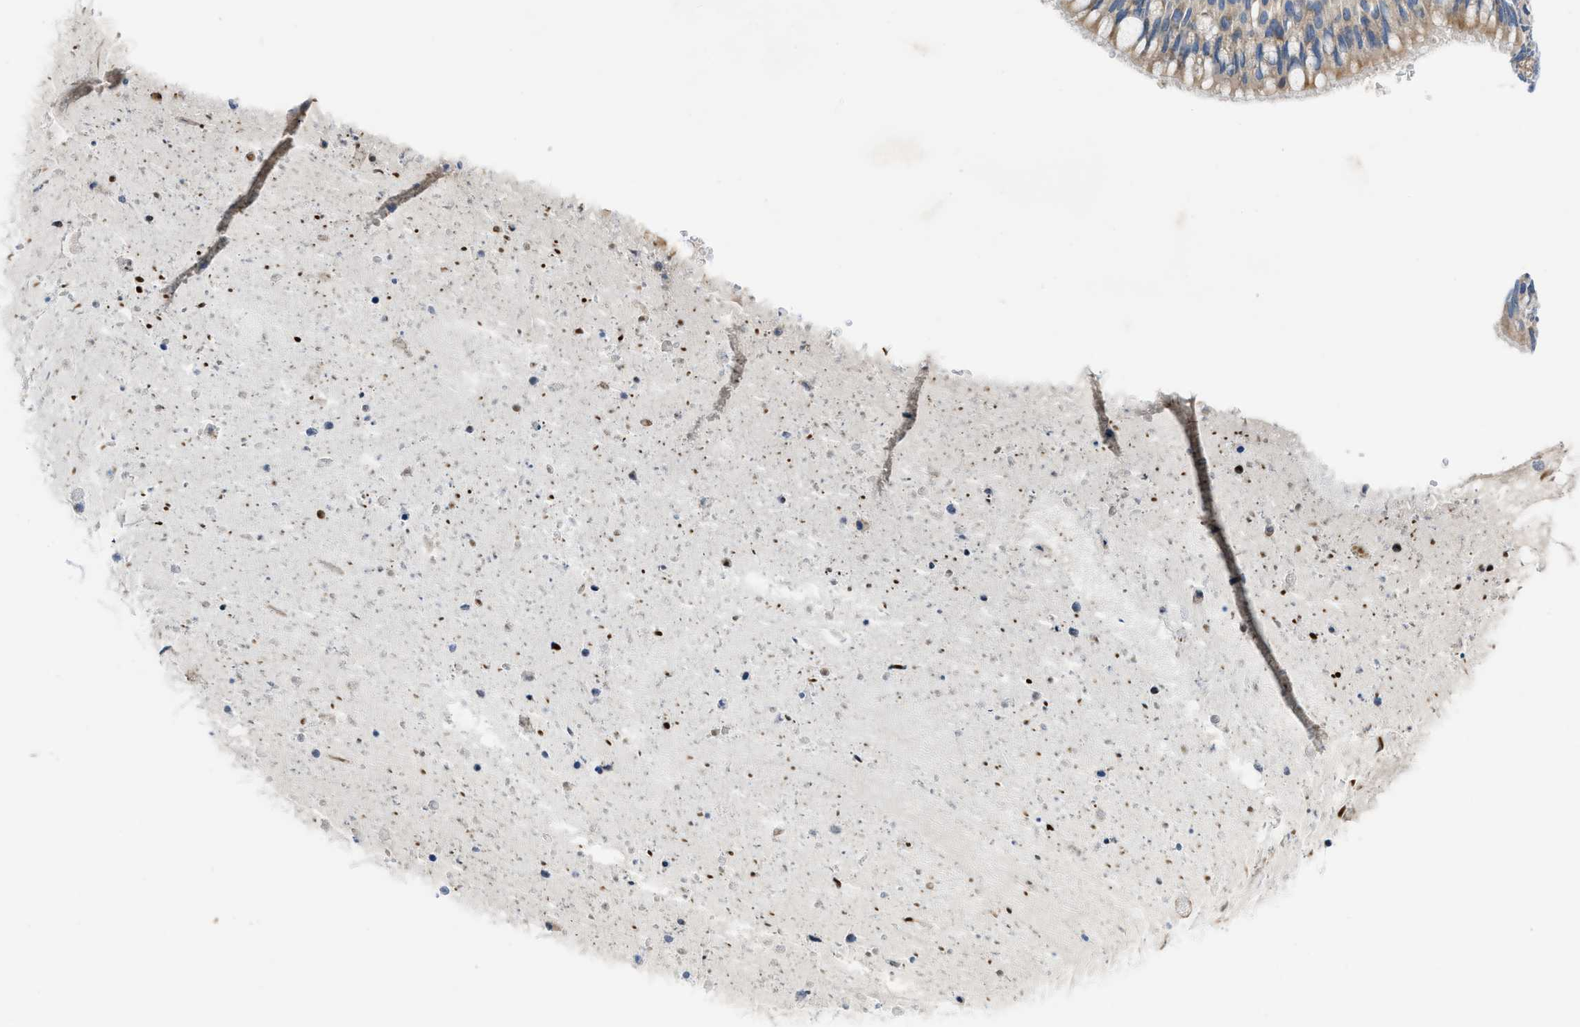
{"staining": {"intensity": "strong", "quantity": "25%-75%", "location": "cytoplasmic/membranous"}, "tissue": "bronchus", "cell_type": "Respiratory epithelial cells", "image_type": "normal", "snomed": [{"axis": "morphology", "description": "Normal tissue, NOS"}, {"axis": "morphology", "description": "Adenocarcinoma, NOS"}, {"axis": "morphology", "description": "Adenocarcinoma, metastatic, NOS"}, {"axis": "topography", "description": "Lymph node"}, {"axis": "topography", "description": "Bronchus"}, {"axis": "topography", "description": "Lung"}], "caption": "Immunohistochemistry (IHC) photomicrograph of benign bronchus stained for a protein (brown), which reveals high levels of strong cytoplasmic/membranous staining in approximately 25%-75% of respiratory epithelial cells.", "gene": "ZNF831", "patient": {"sex": "female", "age": 54}}